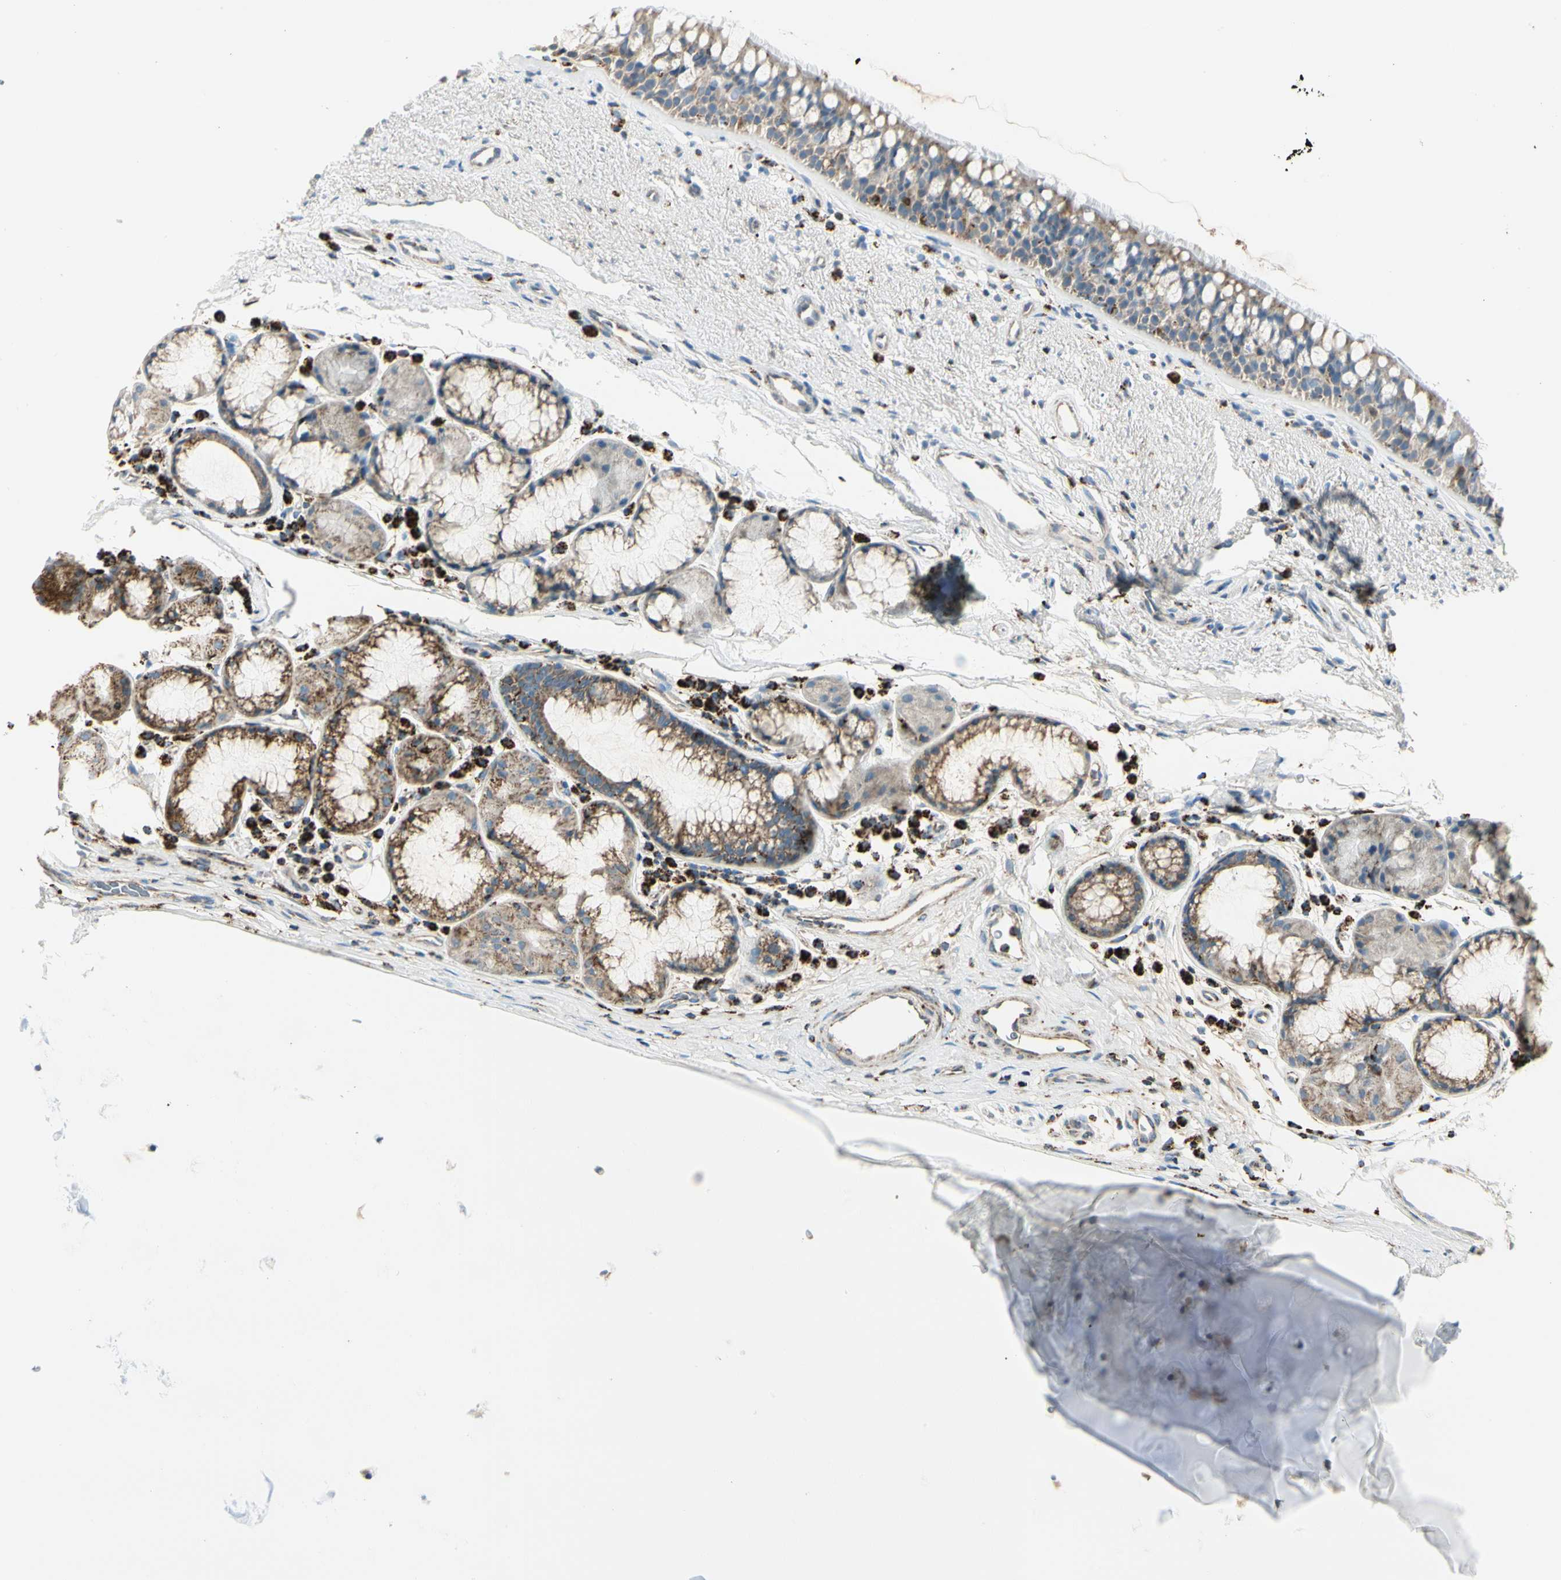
{"staining": {"intensity": "strong", "quantity": ">75%", "location": "cytoplasmic/membranous"}, "tissue": "bronchus", "cell_type": "Respiratory epithelial cells", "image_type": "normal", "snomed": [{"axis": "morphology", "description": "Normal tissue, NOS"}, {"axis": "topography", "description": "Bronchus"}], "caption": "High-magnification brightfield microscopy of benign bronchus stained with DAB (3,3'-diaminobenzidine) (brown) and counterstained with hematoxylin (blue). respiratory epithelial cells exhibit strong cytoplasmic/membranous staining is identified in approximately>75% of cells.", "gene": "ME2", "patient": {"sex": "female", "age": 54}}